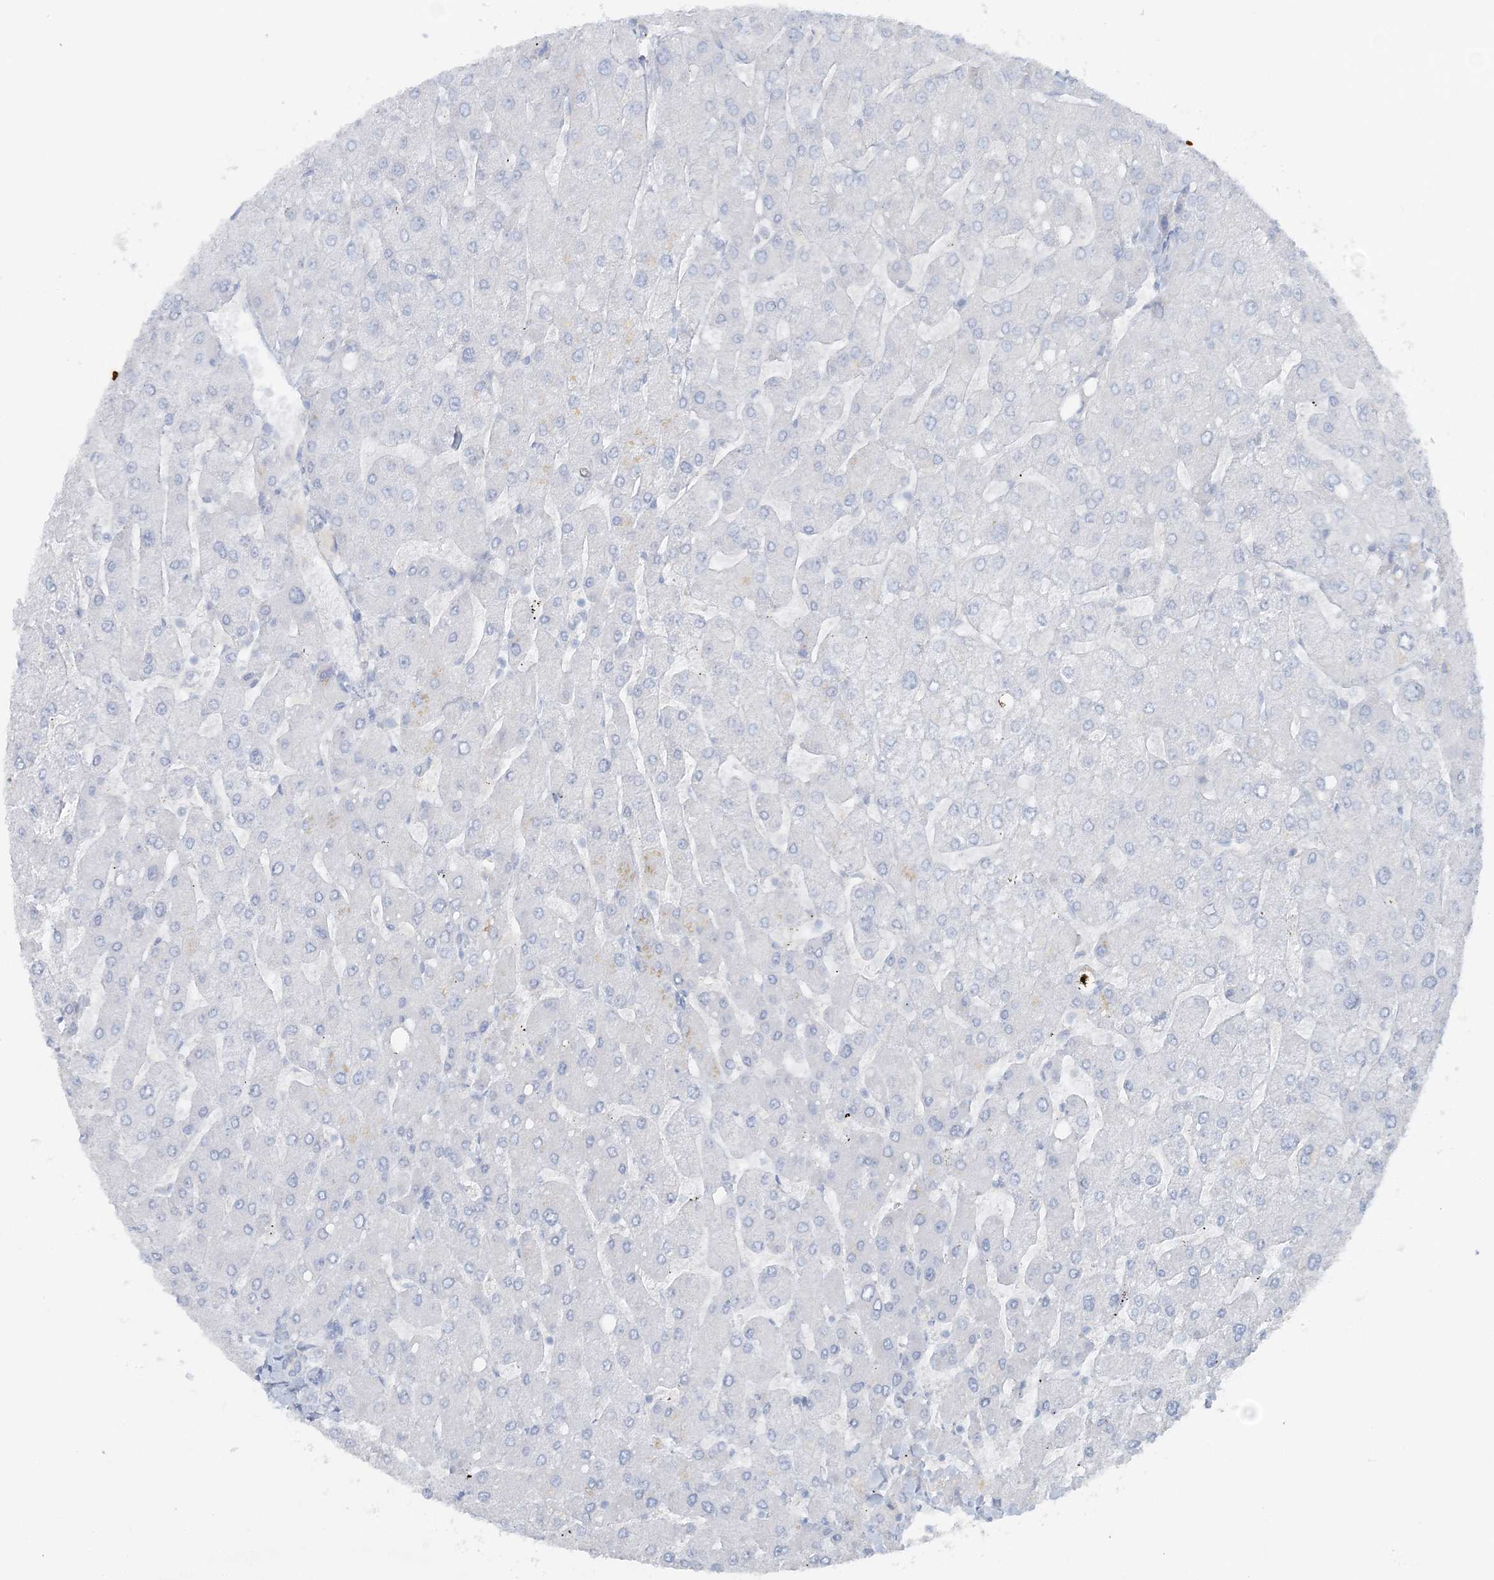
{"staining": {"intensity": "negative", "quantity": "none", "location": "none"}, "tissue": "liver", "cell_type": "Cholangiocytes", "image_type": "normal", "snomed": [{"axis": "morphology", "description": "Normal tissue, NOS"}, {"axis": "topography", "description": "Liver"}], "caption": "This histopathology image is of benign liver stained with immunohistochemistry (IHC) to label a protein in brown with the nuclei are counter-stained blue. There is no staining in cholangiocytes.", "gene": "ATP11A", "patient": {"sex": "male", "age": 55}}